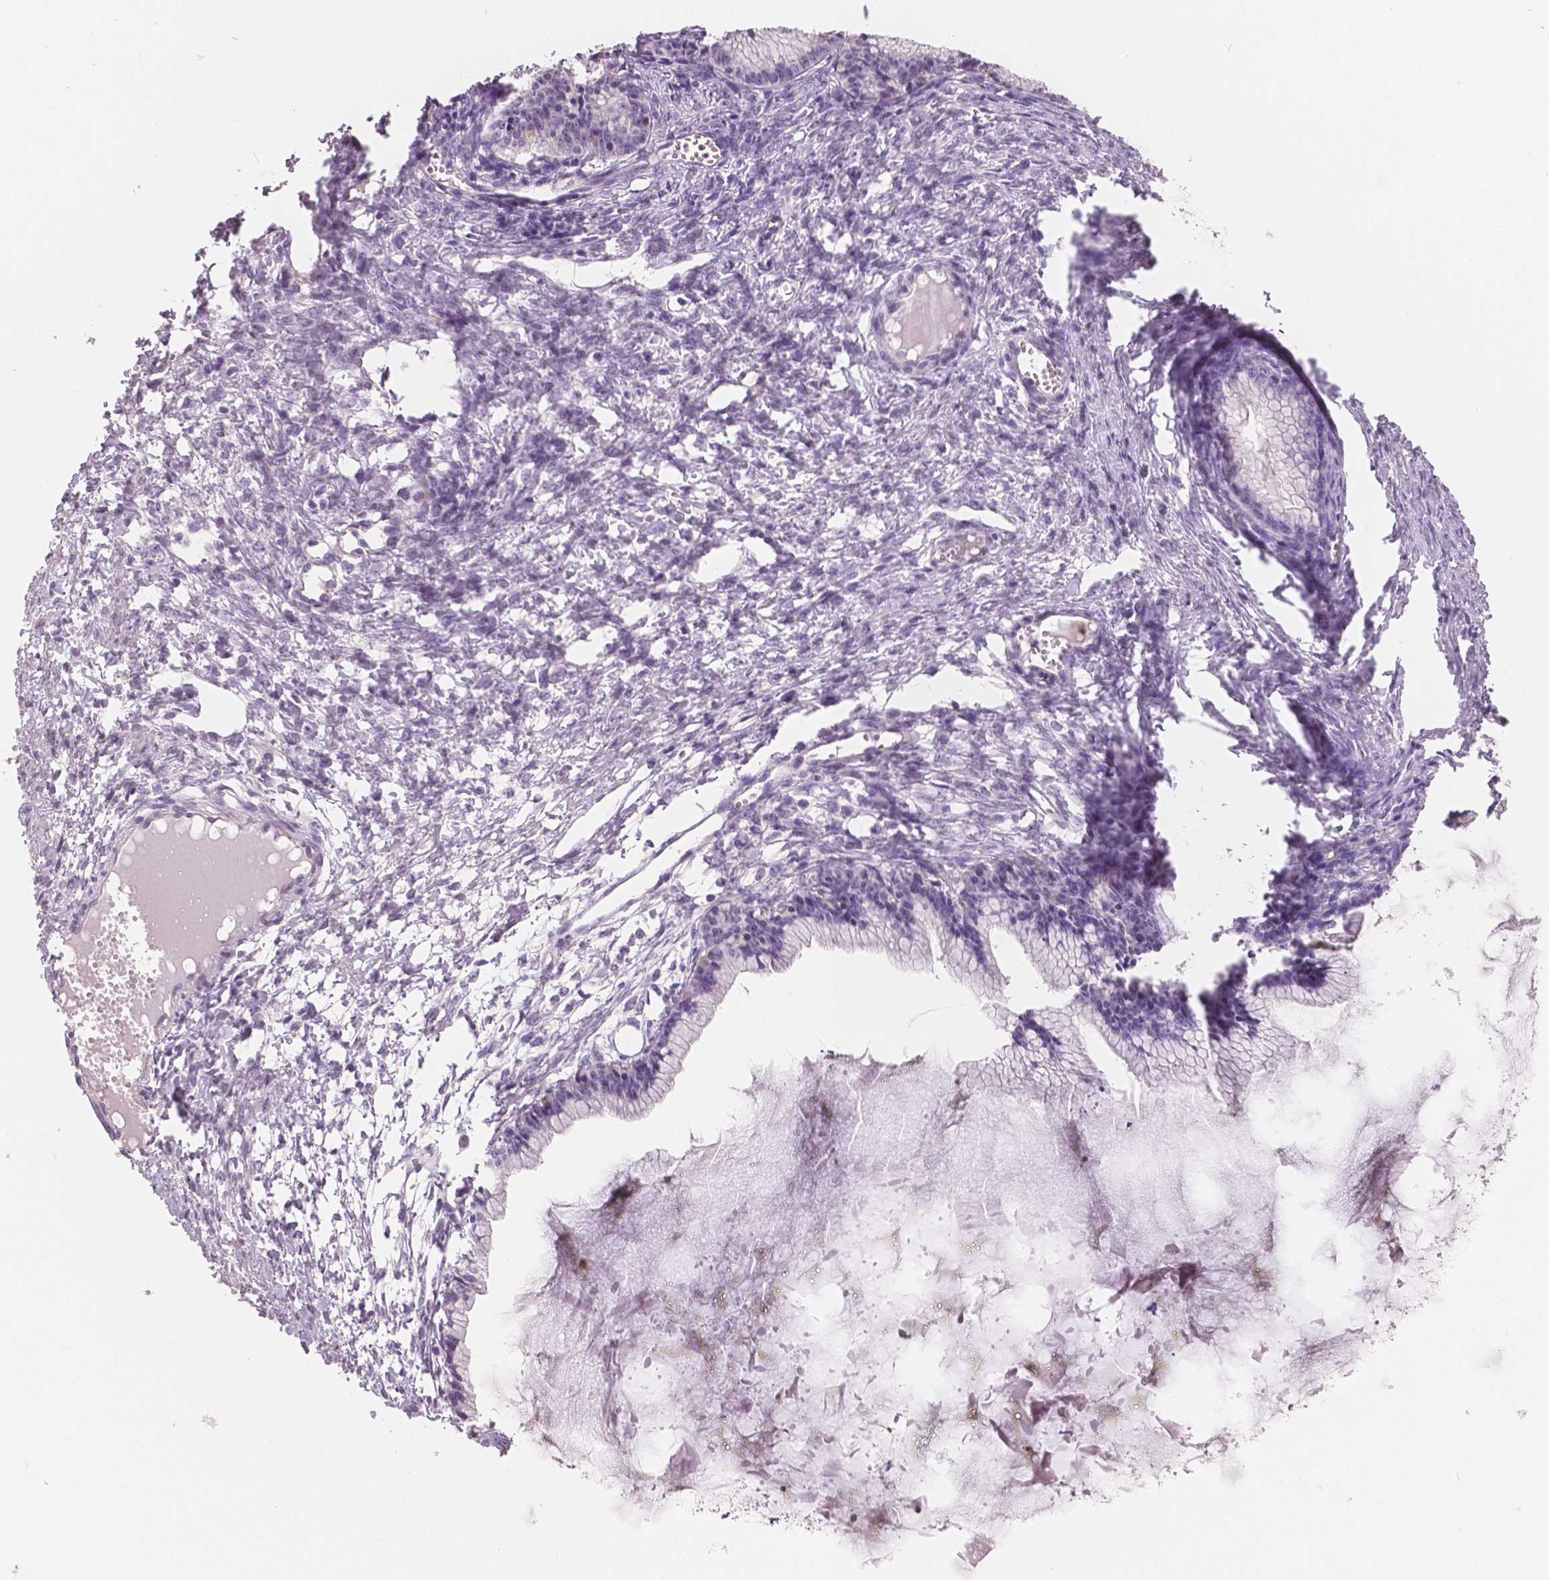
{"staining": {"intensity": "negative", "quantity": "none", "location": "none"}, "tissue": "ovarian cancer", "cell_type": "Tumor cells", "image_type": "cancer", "snomed": [{"axis": "morphology", "description": "Cystadenocarcinoma, mucinous, NOS"}, {"axis": "topography", "description": "Ovary"}], "caption": "There is no significant expression in tumor cells of ovarian cancer.", "gene": "TSPAN7", "patient": {"sex": "female", "age": 41}}